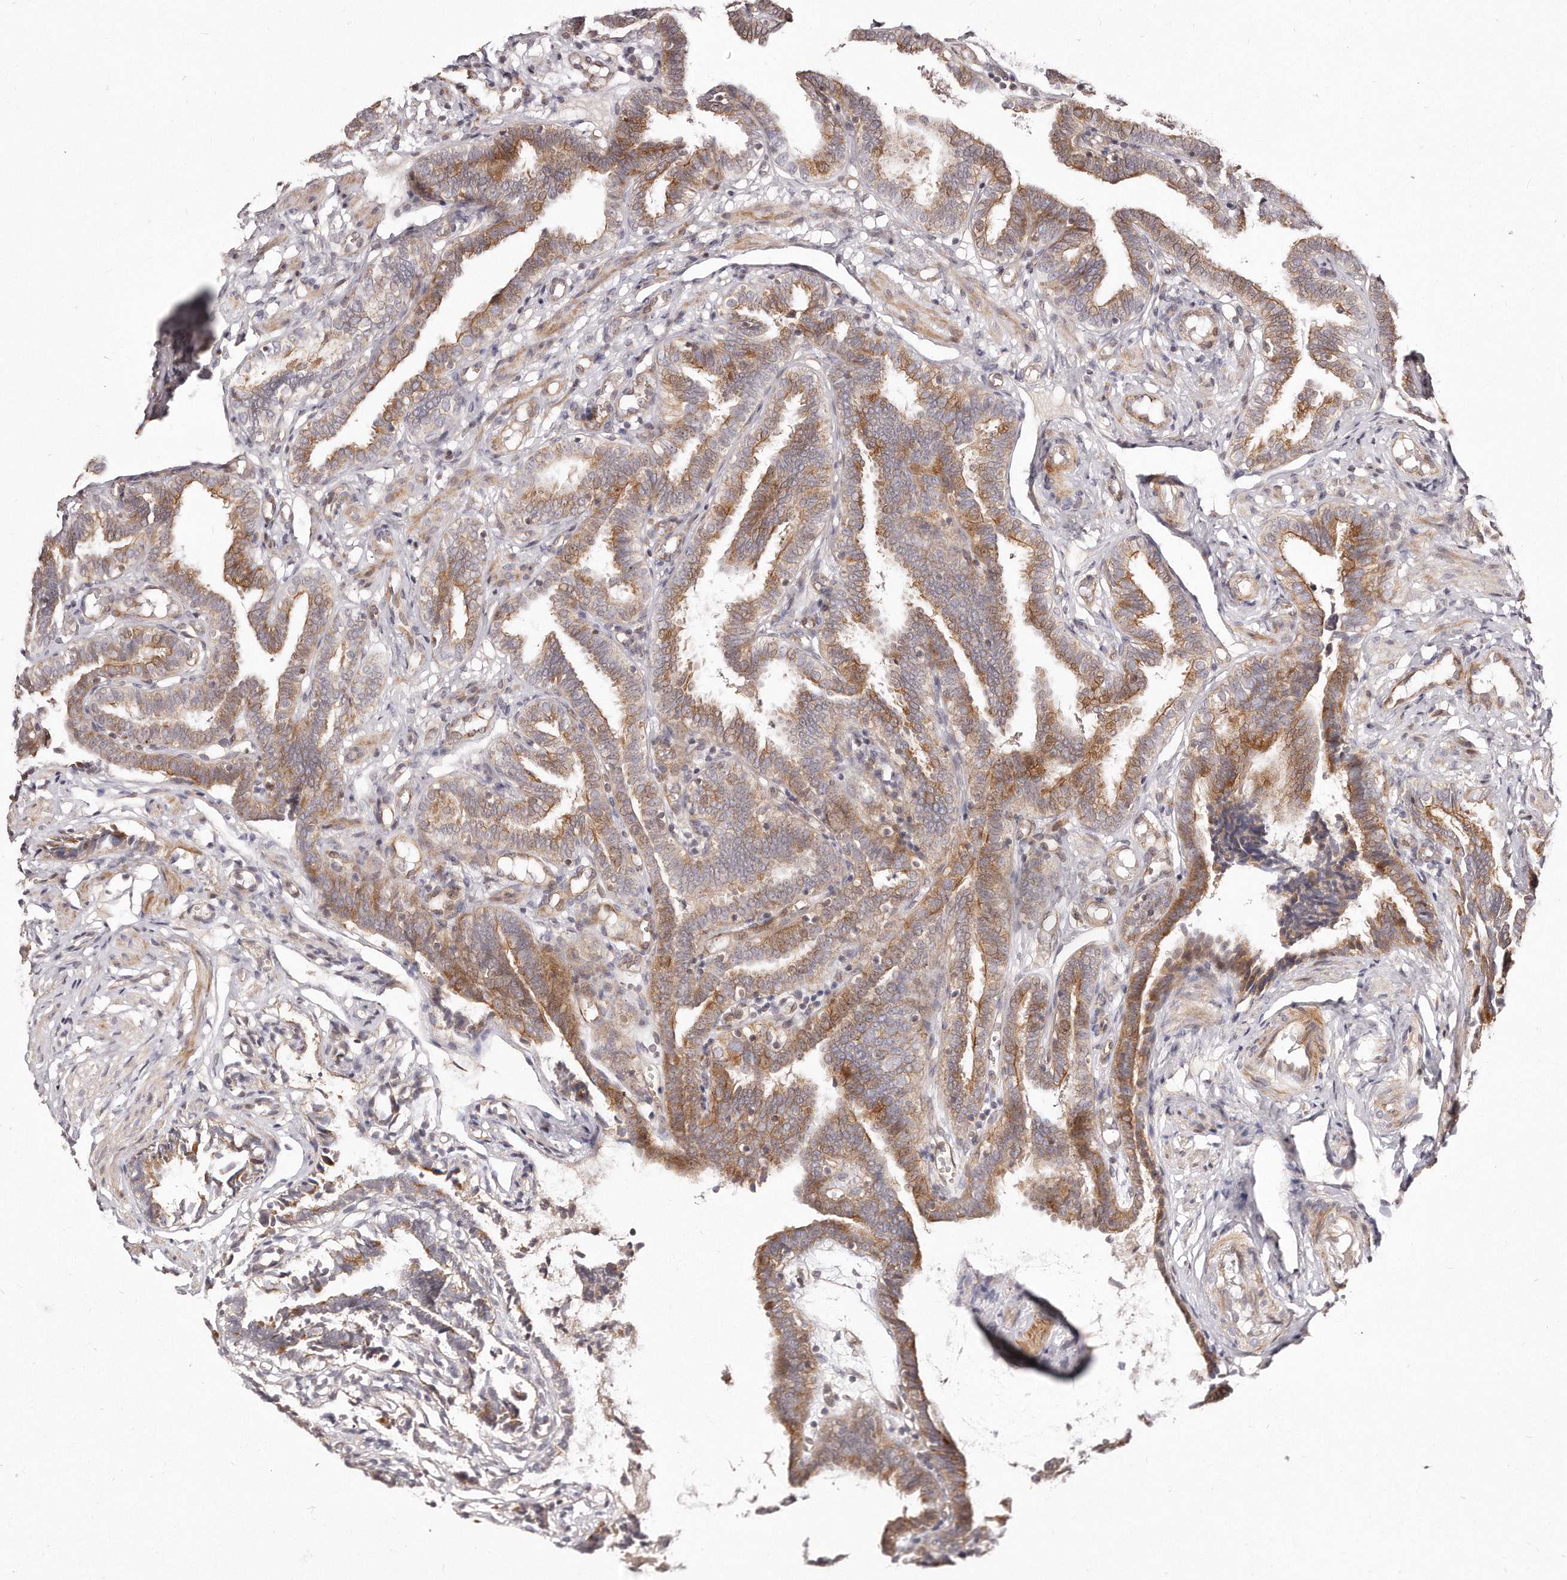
{"staining": {"intensity": "moderate", "quantity": ">75%", "location": "cytoplasmic/membranous"}, "tissue": "fallopian tube", "cell_type": "Glandular cells", "image_type": "normal", "snomed": [{"axis": "morphology", "description": "Normal tissue, NOS"}, {"axis": "topography", "description": "Fallopian tube"}], "caption": "High-magnification brightfield microscopy of normal fallopian tube stained with DAB (3,3'-diaminobenzidine) (brown) and counterstained with hematoxylin (blue). glandular cells exhibit moderate cytoplasmic/membranous positivity is present in approximately>75% of cells. (DAB (3,3'-diaminobenzidine) = brown stain, brightfield microscopy at high magnification).", "gene": "GBP4", "patient": {"sex": "female", "age": 39}}